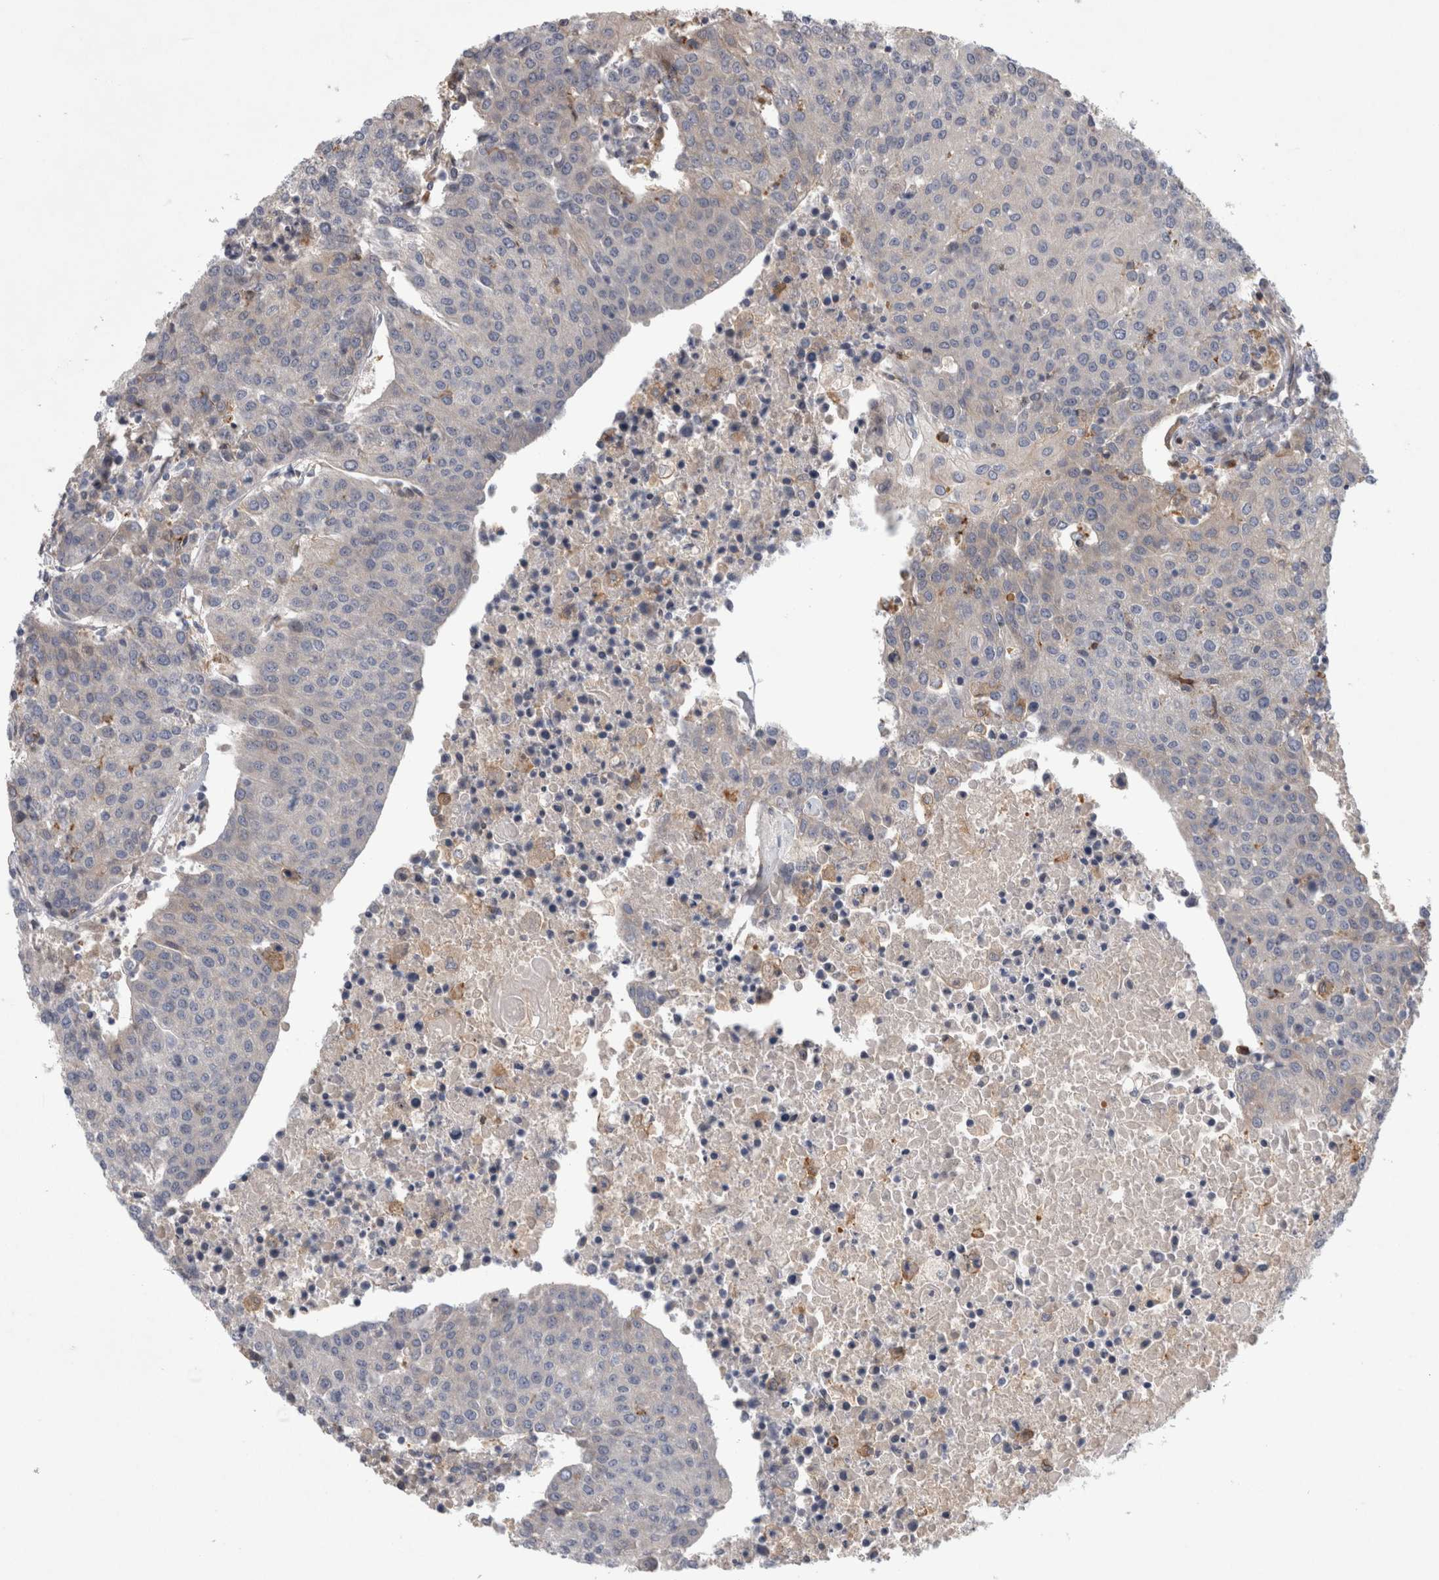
{"staining": {"intensity": "negative", "quantity": "none", "location": "none"}, "tissue": "urothelial cancer", "cell_type": "Tumor cells", "image_type": "cancer", "snomed": [{"axis": "morphology", "description": "Urothelial carcinoma, High grade"}, {"axis": "topography", "description": "Urinary bladder"}], "caption": "Protein analysis of urothelial cancer shows no significant staining in tumor cells.", "gene": "ANKFY1", "patient": {"sex": "female", "age": 85}}